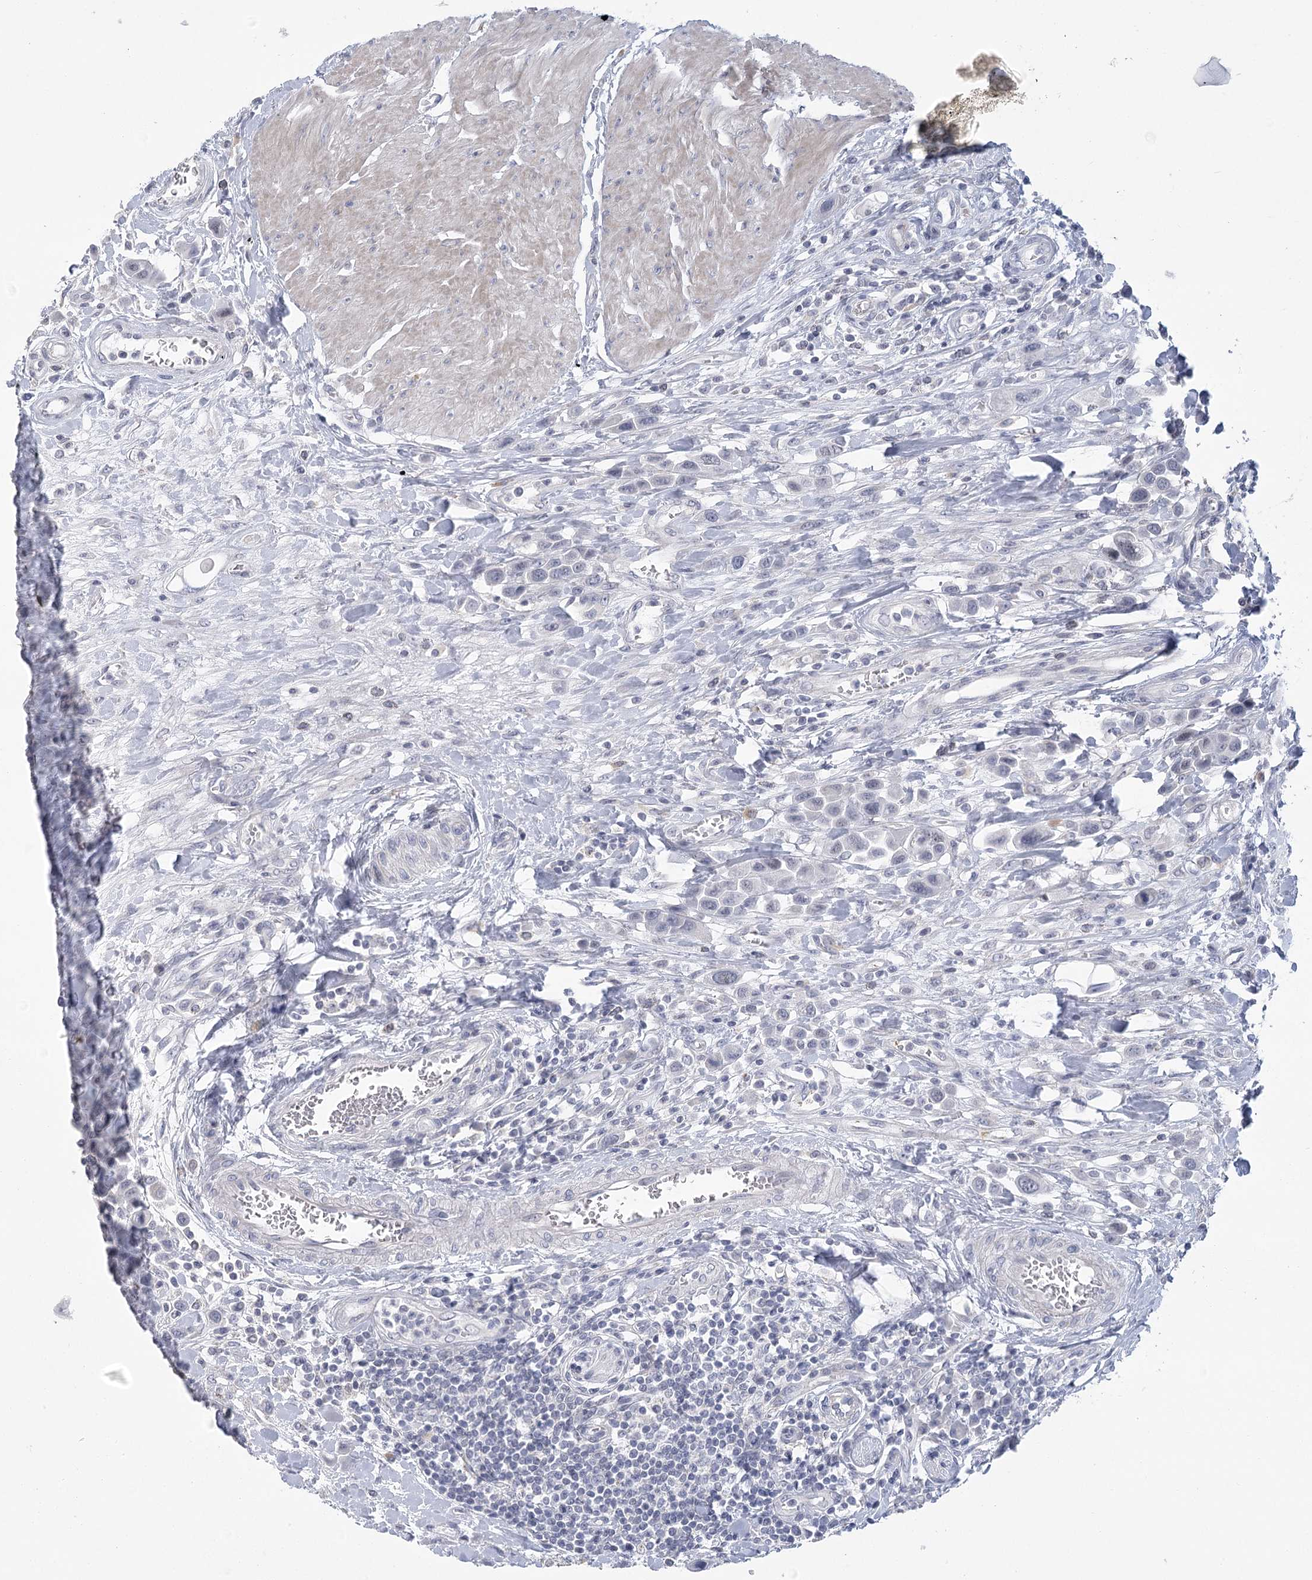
{"staining": {"intensity": "negative", "quantity": "none", "location": "none"}, "tissue": "urothelial cancer", "cell_type": "Tumor cells", "image_type": "cancer", "snomed": [{"axis": "morphology", "description": "Urothelial carcinoma, High grade"}, {"axis": "topography", "description": "Urinary bladder"}], "caption": "Image shows no protein staining in tumor cells of high-grade urothelial carcinoma tissue.", "gene": "FAM76B", "patient": {"sex": "male", "age": 50}}